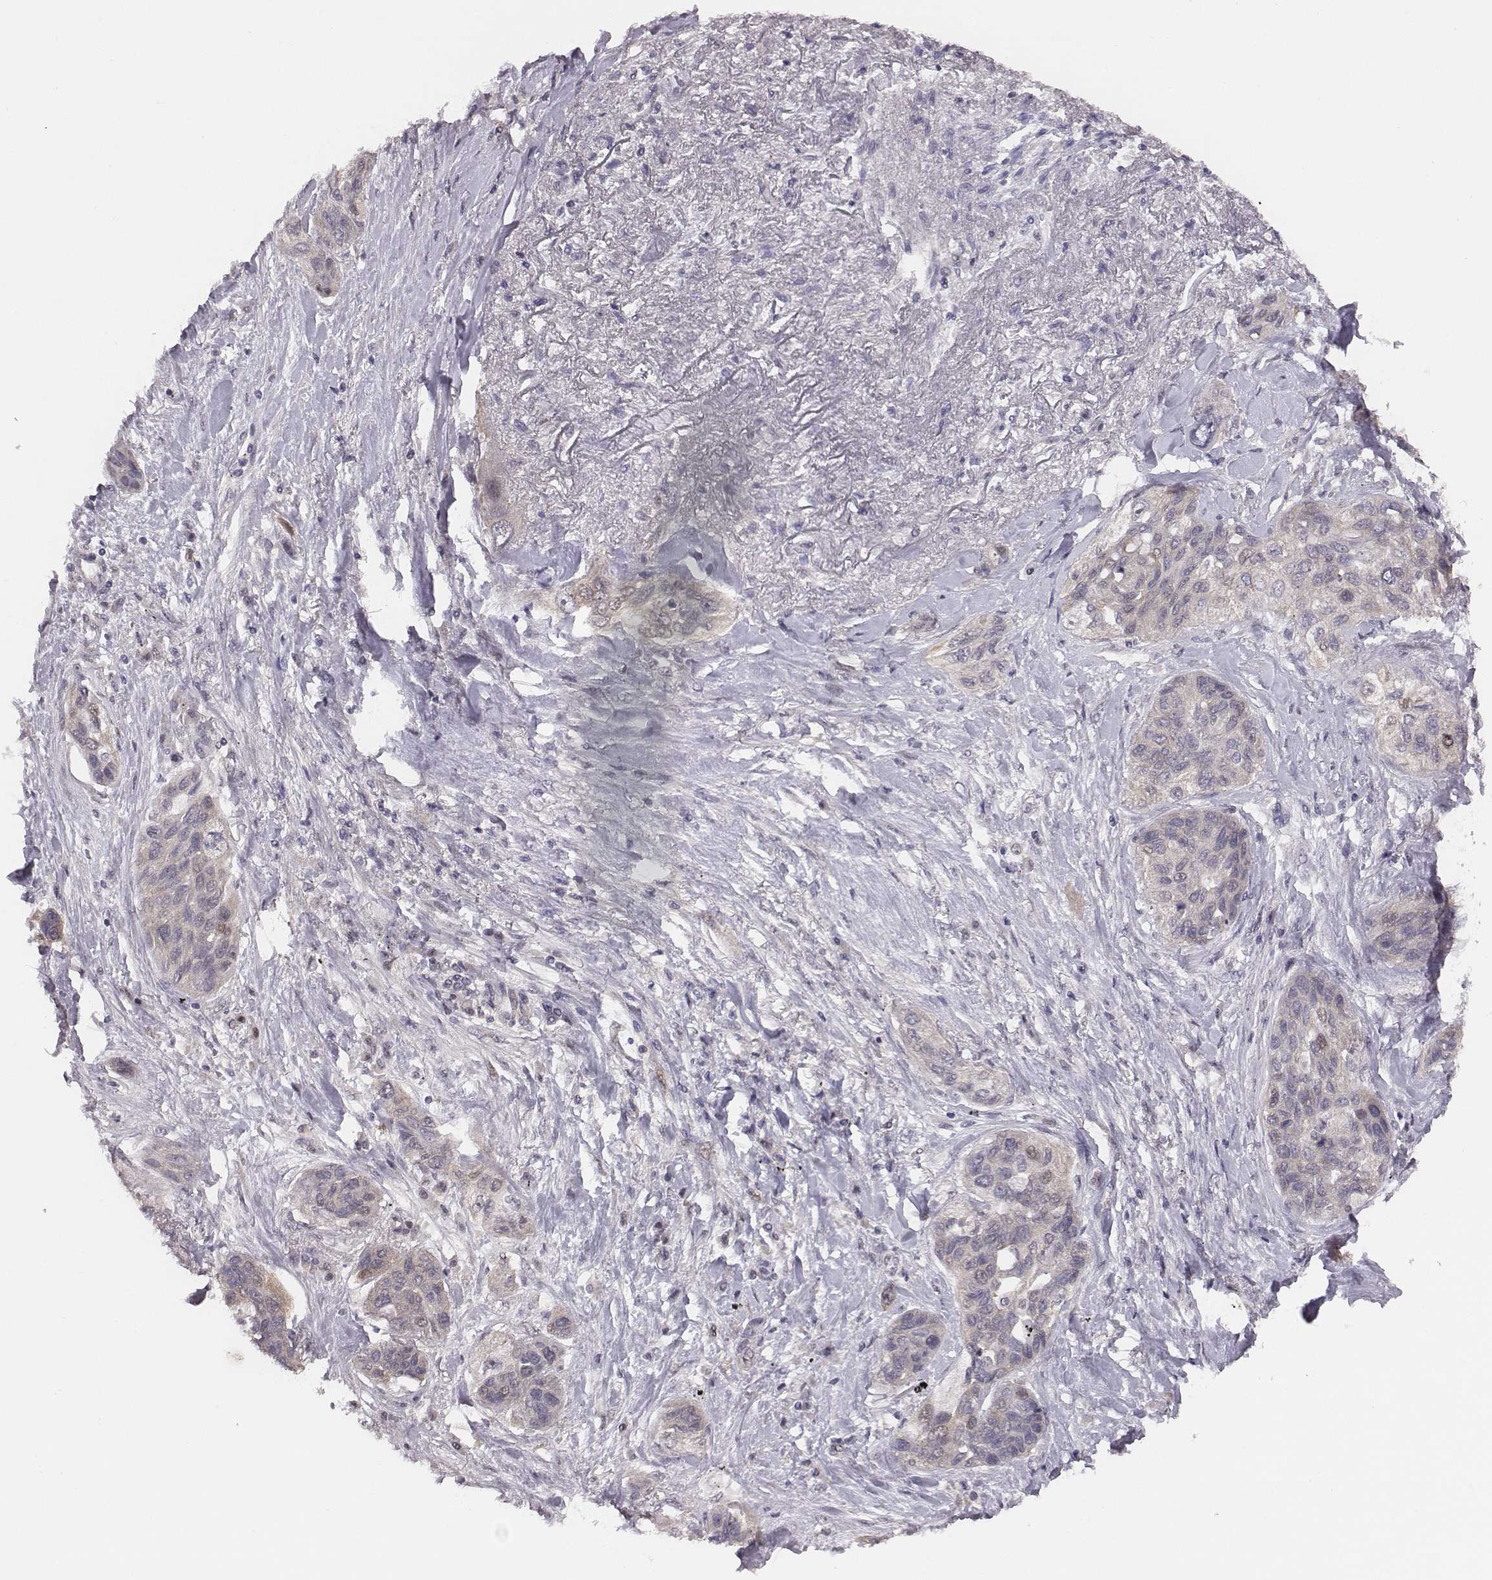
{"staining": {"intensity": "negative", "quantity": "none", "location": "none"}, "tissue": "lung cancer", "cell_type": "Tumor cells", "image_type": "cancer", "snomed": [{"axis": "morphology", "description": "Squamous cell carcinoma, NOS"}, {"axis": "topography", "description": "Lung"}], "caption": "The photomicrograph displays no staining of tumor cells in lung cancer (squamous cell carcinoma).", "gene": "SMURF2", "patient": {"sex": "female", "age": 70}}